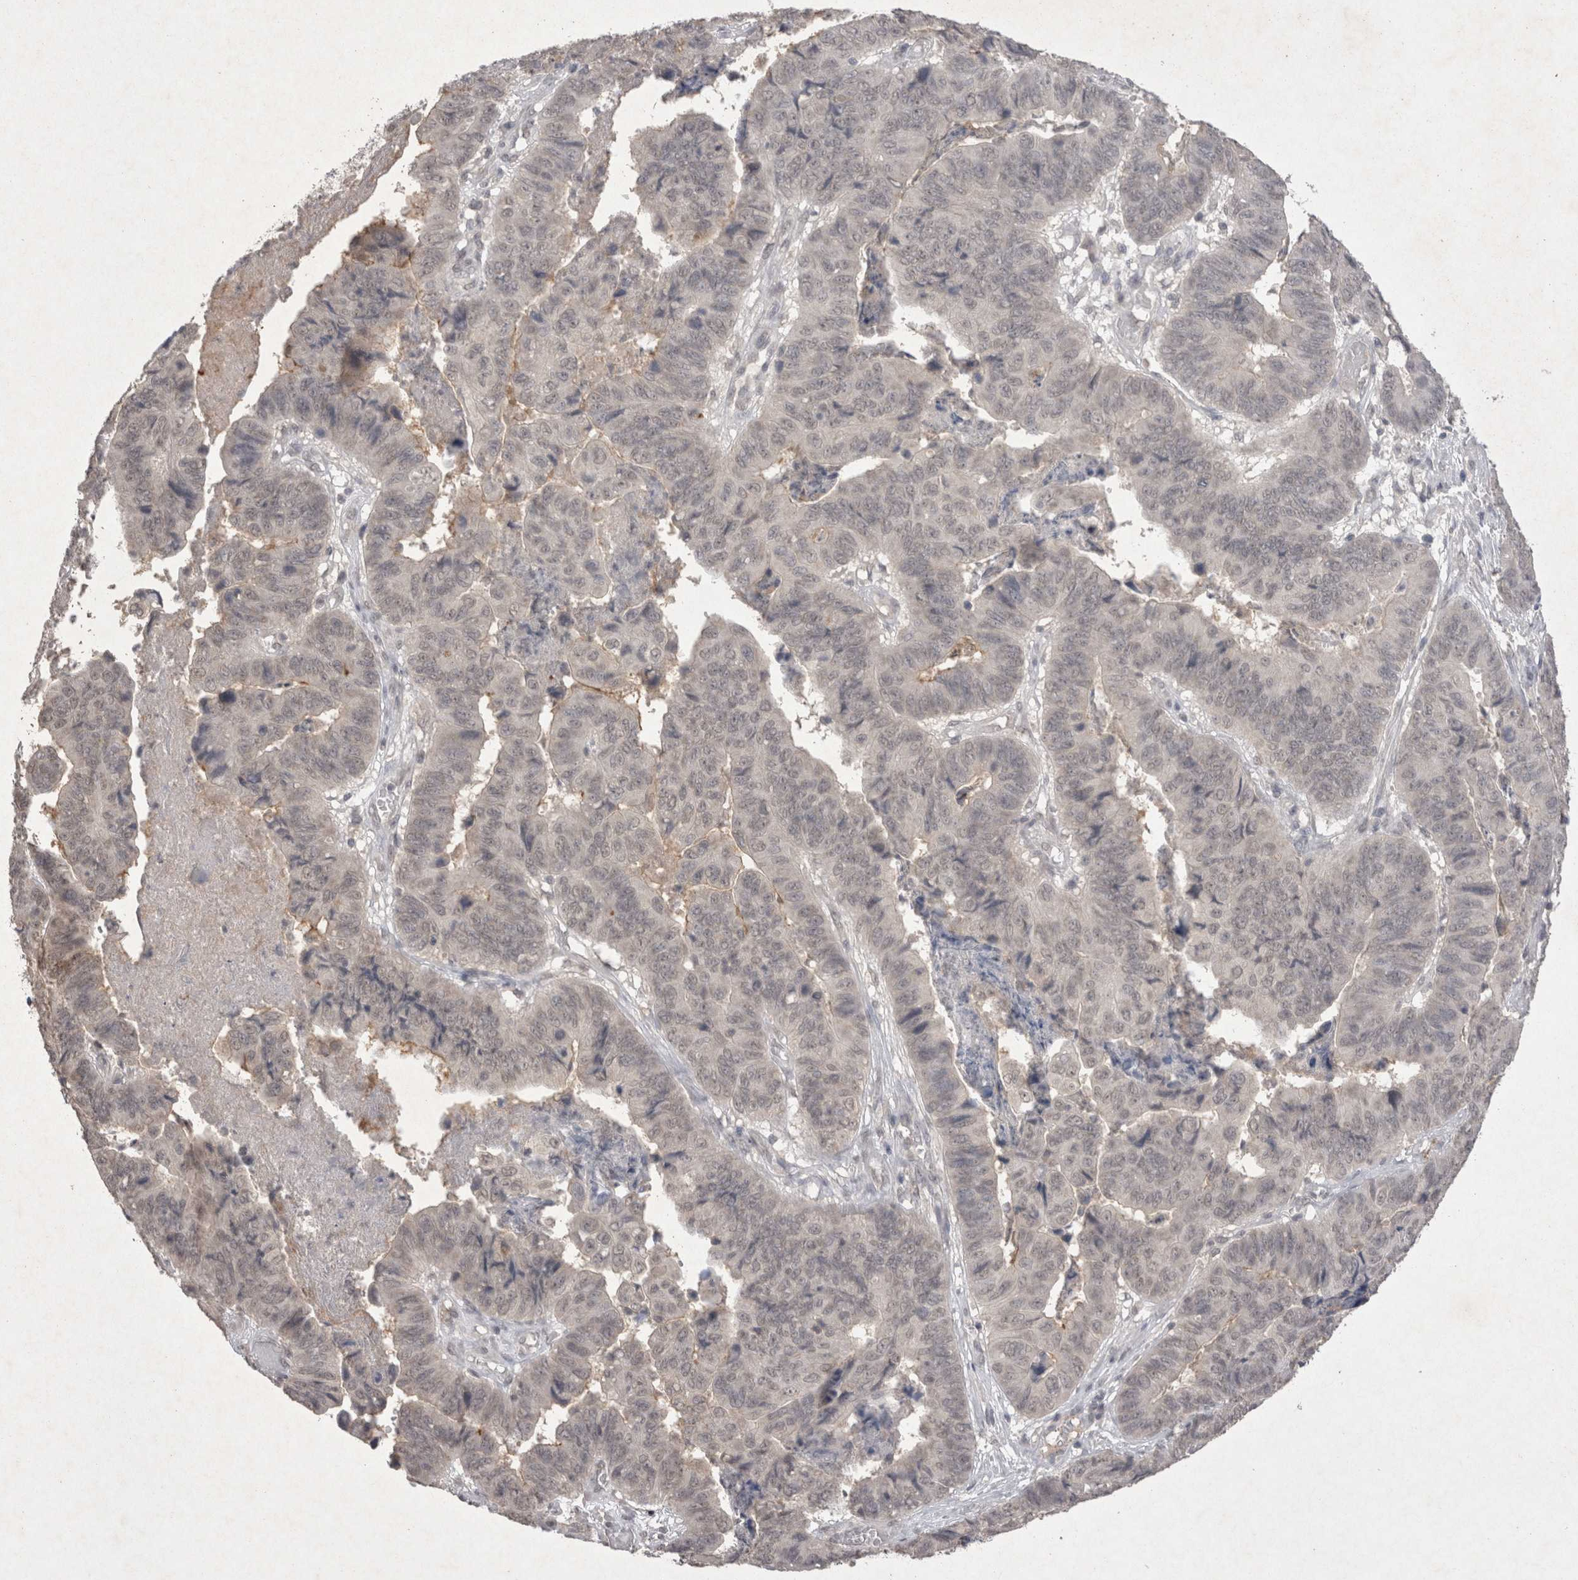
{"staining": {"intensity": "negative", "quantity": "none", "location": "none"}, "tissue": "stomach cancer", "cell_type": "Tumor cells", "image_type": "cancer", "snomed": [{"axis": "morphology", "description": "Adenocarcinoma, NOS"}, {"axis": "topography", "description": "Stomach, lower"}], "caption": "Immunohistochemistry (IHC) micrograph of stomach cancer (adenocarcinoma) stained for a protein (brown), which reveals no positivity in tumor cells.", "gene": "LYVE1", "patient": {"sex": "male", "age": 77}}